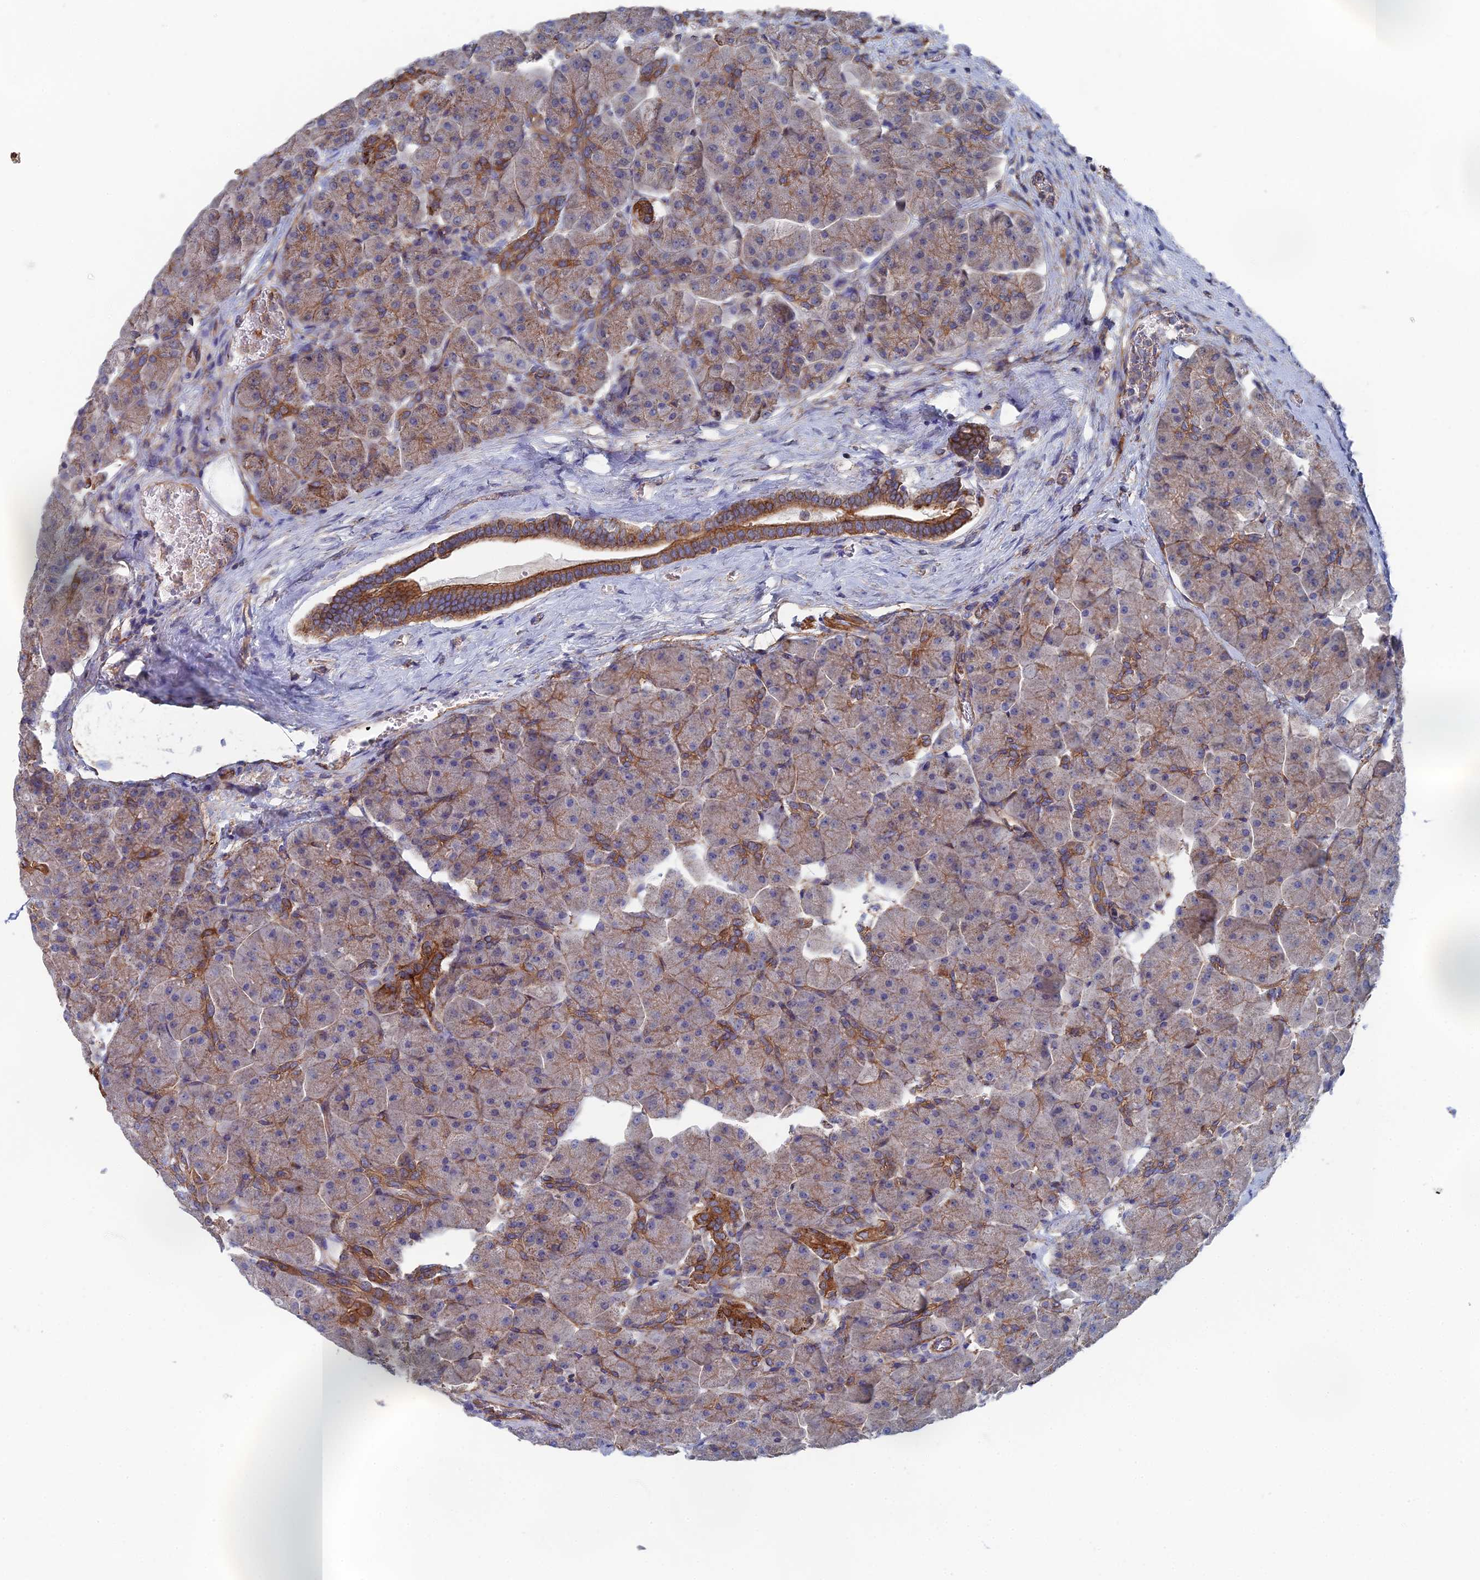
{"staining": {"intensity": "moderate", "quantity": "25%-75%", "location": "cytoplasmic/membranous"}, "tissue": "pancreas", "cell_type": "Exocrine glandular cells", "image_type": "normal", "snomed": [{"axis": "morphology", "description": "Normal tissue, NOS"}, {"axis": "topography", "description": "Pancreas"}], "caption": "This image exhibits IHC staining of unremarkable human pancreas, with medium moderate cytoplasmic/membranous positivity in about 25%-75% of exocrine glandular cells.", "gene": "SNX11", "patient": {"sex": "male", "age": 66}}